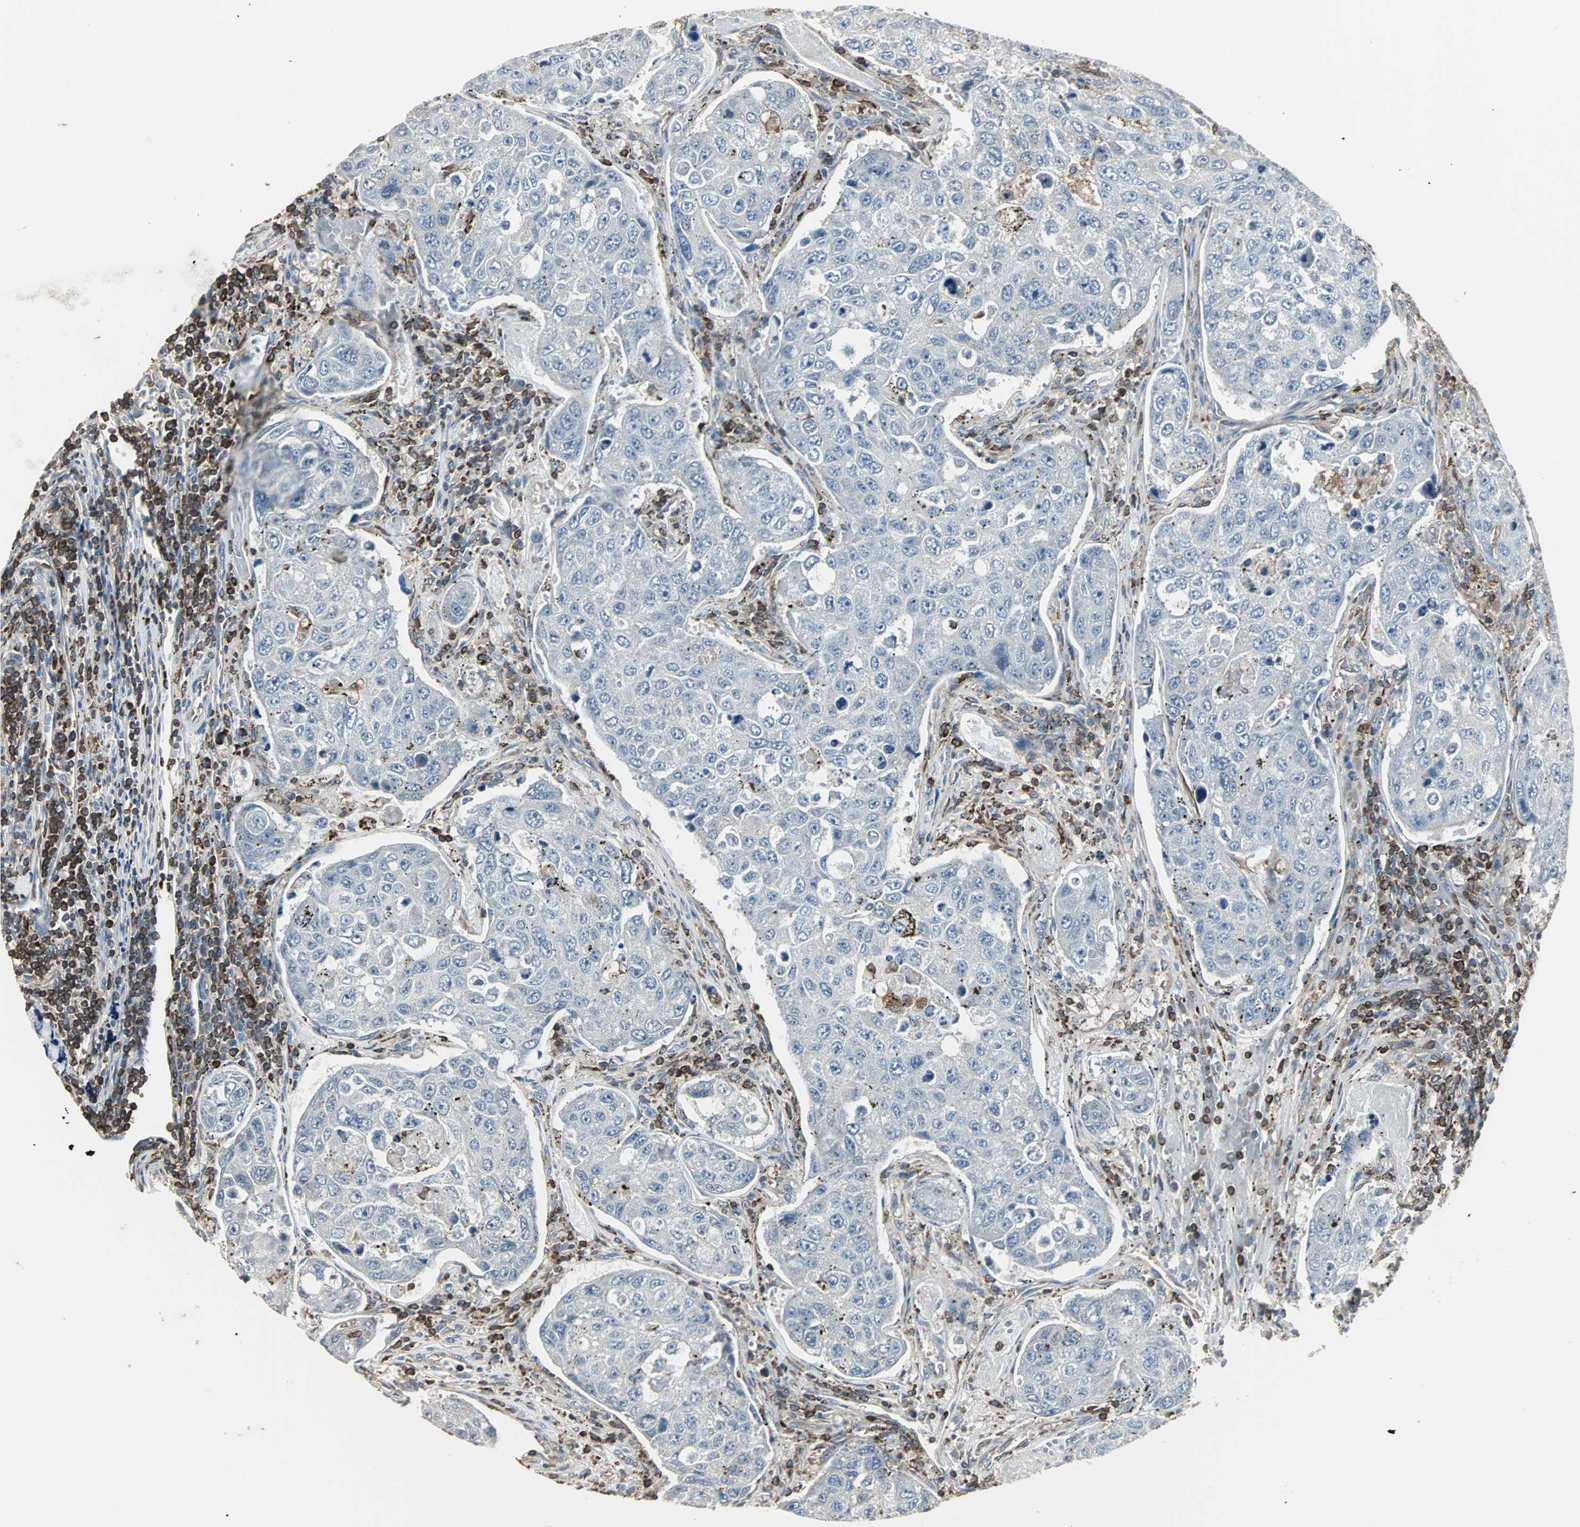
{"staining": {"intensity": "negative", "quantity": "none", "location": "none"}, "tissue": "urothelial cancer", "cell_type": "Tumor cells", "image_type": "cancer", "snomed": [{"axis": "morphology", "description": "Urothelial carcinoma, High grade"}, {"axis": "topography", "description": "Lymph node"}, {"axis": "topography", "description": "Urinary bladder"}], "caption": "The photomicrograph displays no staining of tumor cells in urothelial cancer.", "gene": "LRRFIP1", "patient": {"sex": "male", "age": 51}}